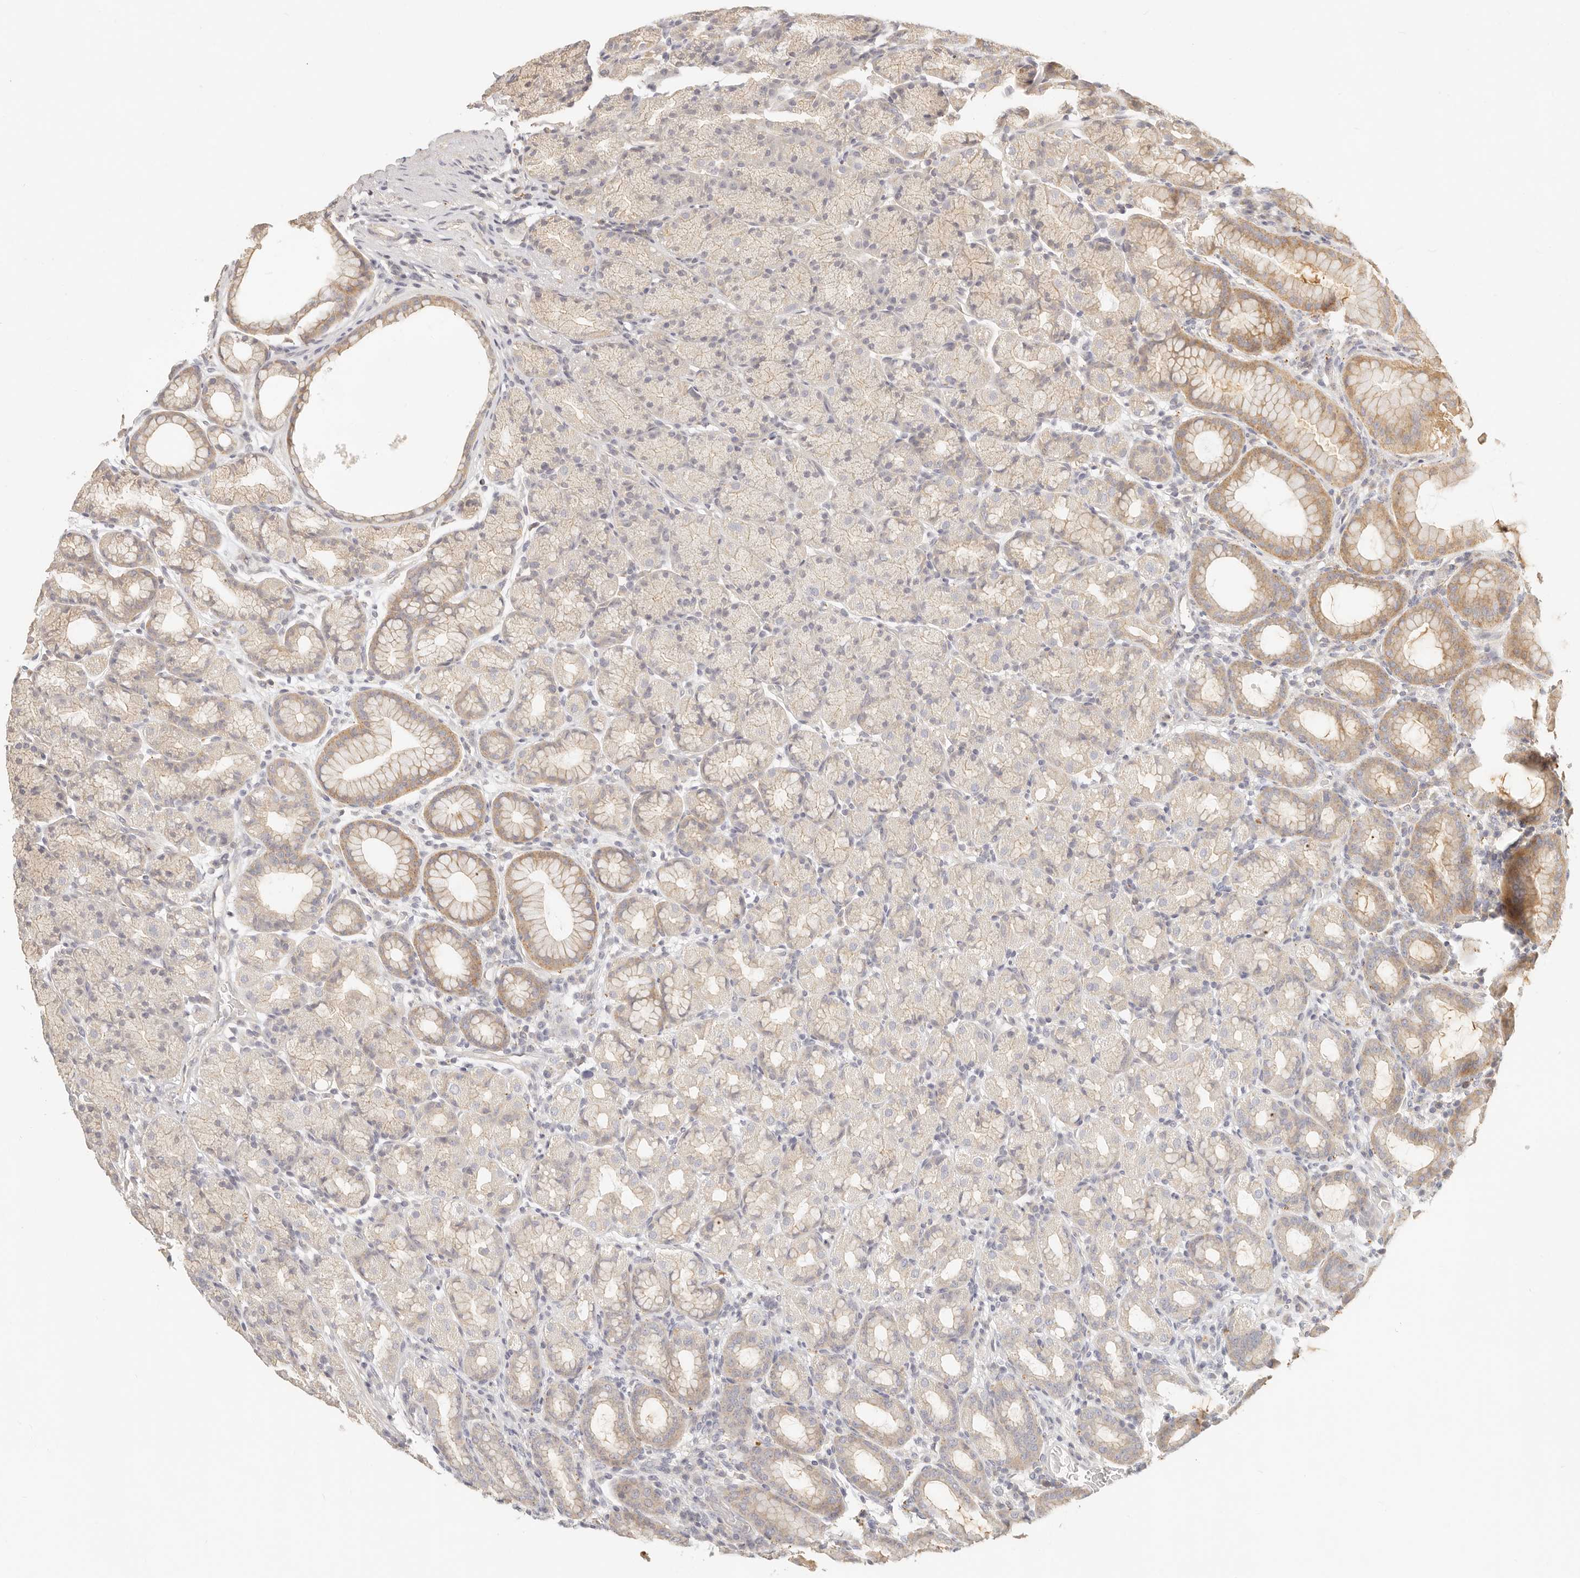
{"staining": {"intensity": "moderate", "quantity": "<25%", "location": "cytoplasmic/membranous"}, "tissue": "stomach", "cell_type": "Glandular cells", "image_type": "normal", "snomed": [{"axis": "morphology", "description": "Normal tissue, NOS"}, {"axis": "topography", "description": "Stomach, upper"}], "caption": "Glandular cells demonstrate low levels of moderate cytoplasmic/membranous expression in approximately <25% of cells in unremarkable human stomach.", "gene": "CNMD", "patient": {"sex": "male", "age": 68}}